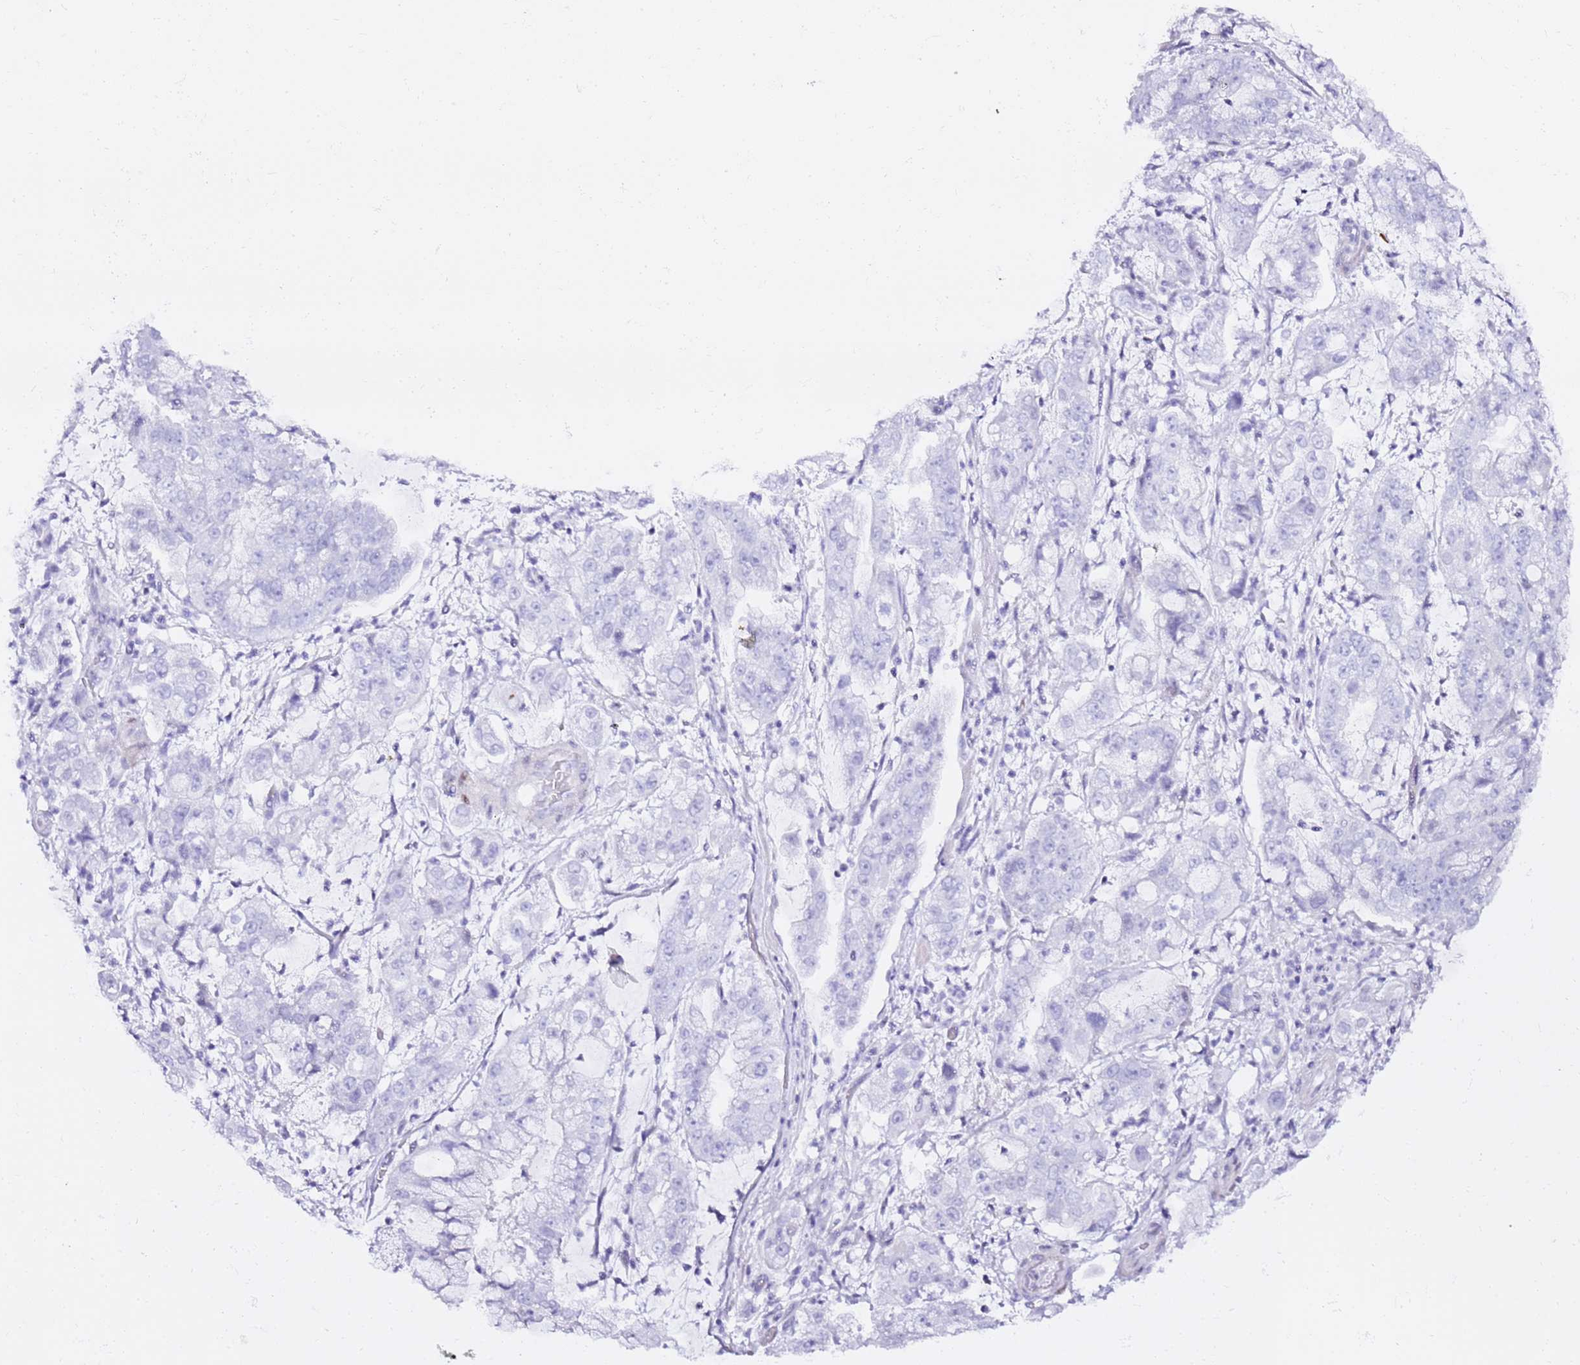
{"staining": {"intensity": "negative", "quantity": "none", "location": "none"}, "tissue": "stomach cancer", "cell_type": "Tumor cells", "image_type": "cancer", "snomed": [{"axis": "morphology", "description": "Adenocarcinoma, NOS"}, {"axis": "topography", "description": "Stomach"}], "caption": "This is a photomicrograph of immunohistochemistry (IHC) staining of stomach cancer (adenocarcinoma), which shows no expression in tumor cells.", "gene": "GBP2", "patient": {"sex": "male", "age": 76}}